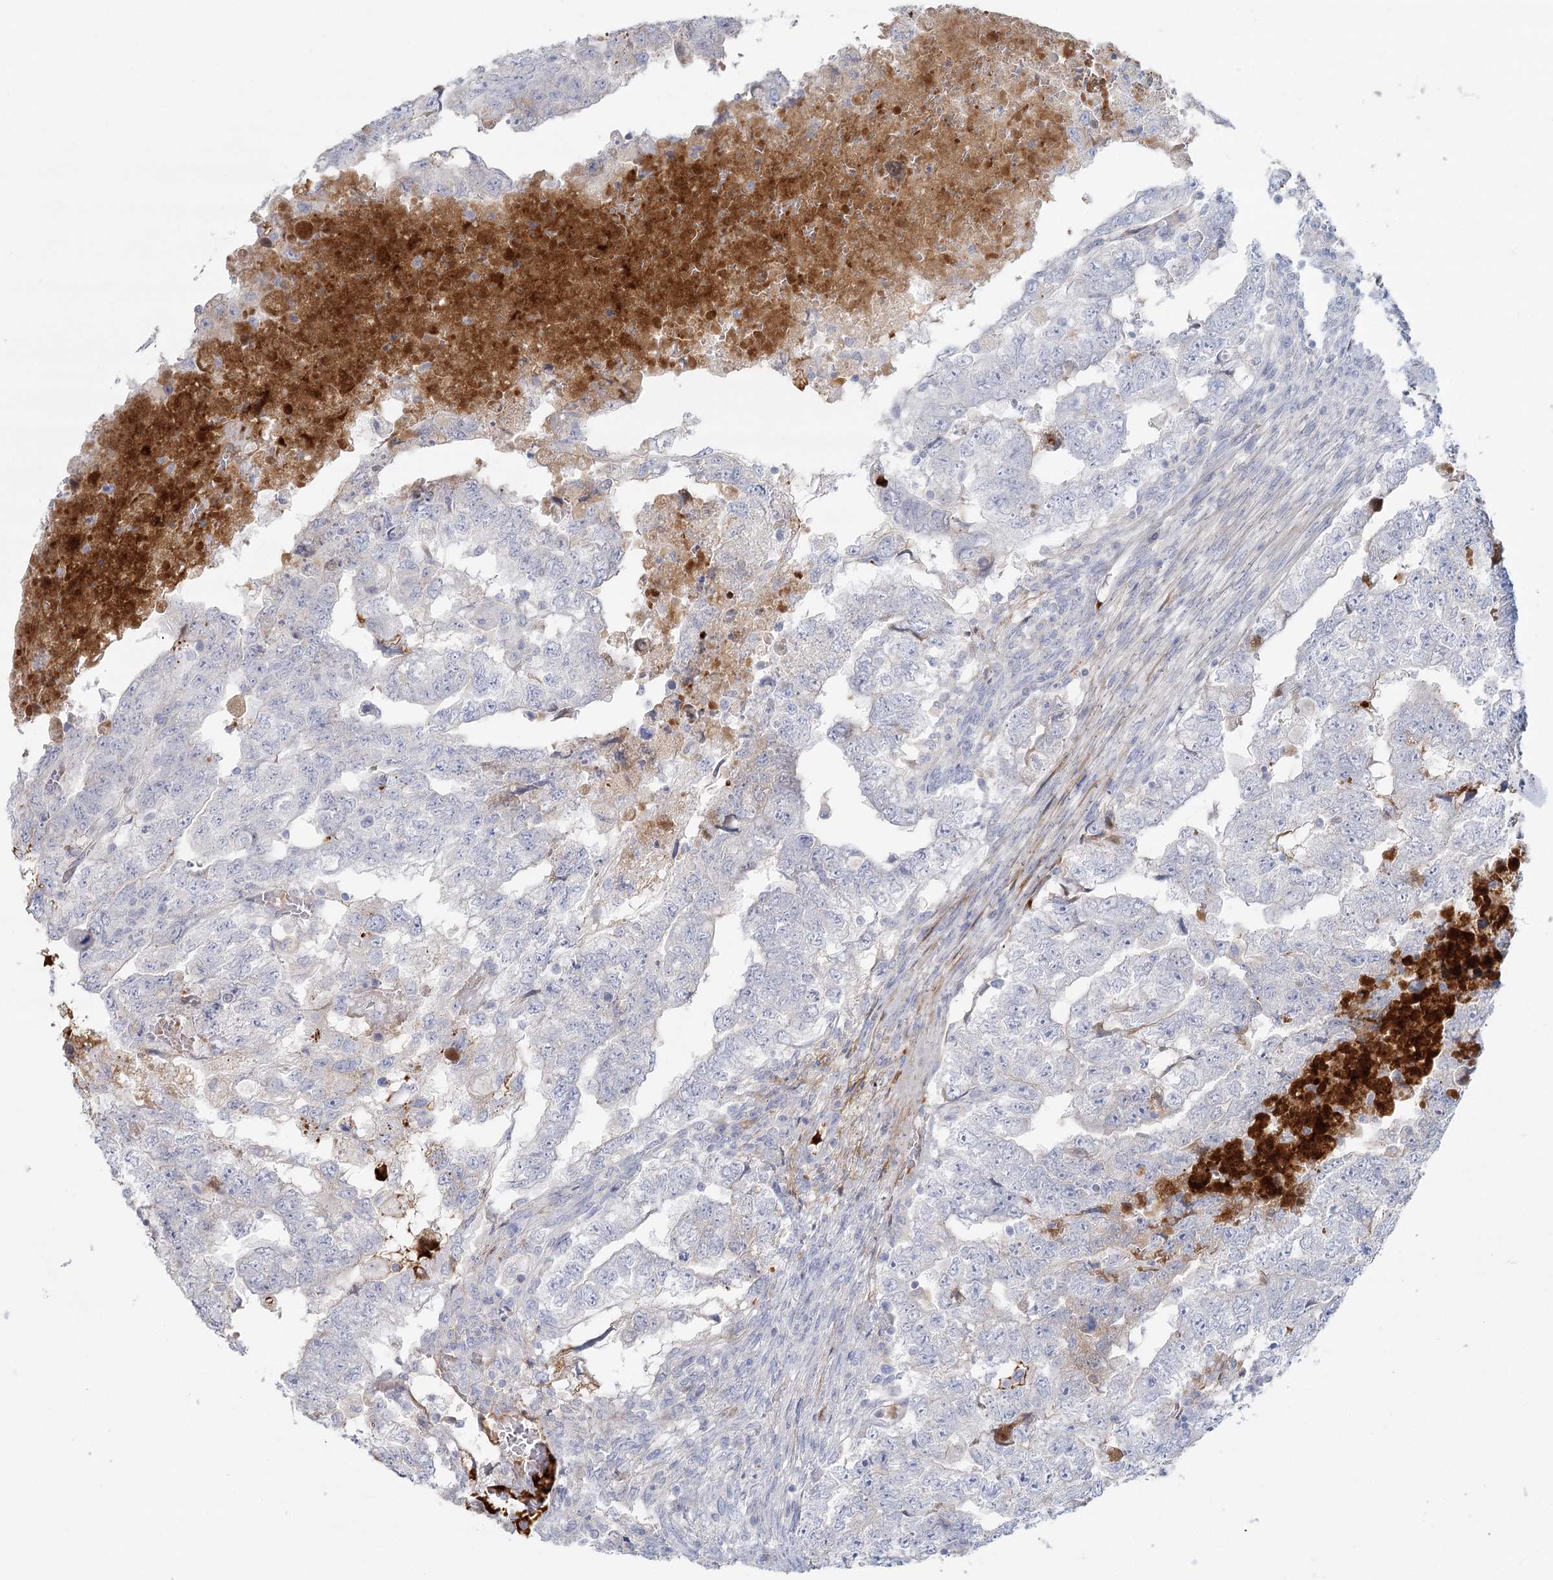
{"staining": {"intensity": "negative", "quantity": "none", "location": "none"}, "tissue": "testis cancer", "cell_type": "Tumor cells", "image_type": "cancer", "snomed": [{"axis": "morphology", "description": "Carcinoma, Embryonal, NOS"}, {"axis": "topography", "description": "Testis"}], "caption": "High magnification brightfield microscopy of testis cancer (embryonal carcinoma) stained with DAB (3,3'-diaminobenzidine) (brown) and counterstained with hematoxylin (blue): tumor cells show no significant positivity.", "gene": "DMGDH", "patient": {"sex": "male", "age": 36}}